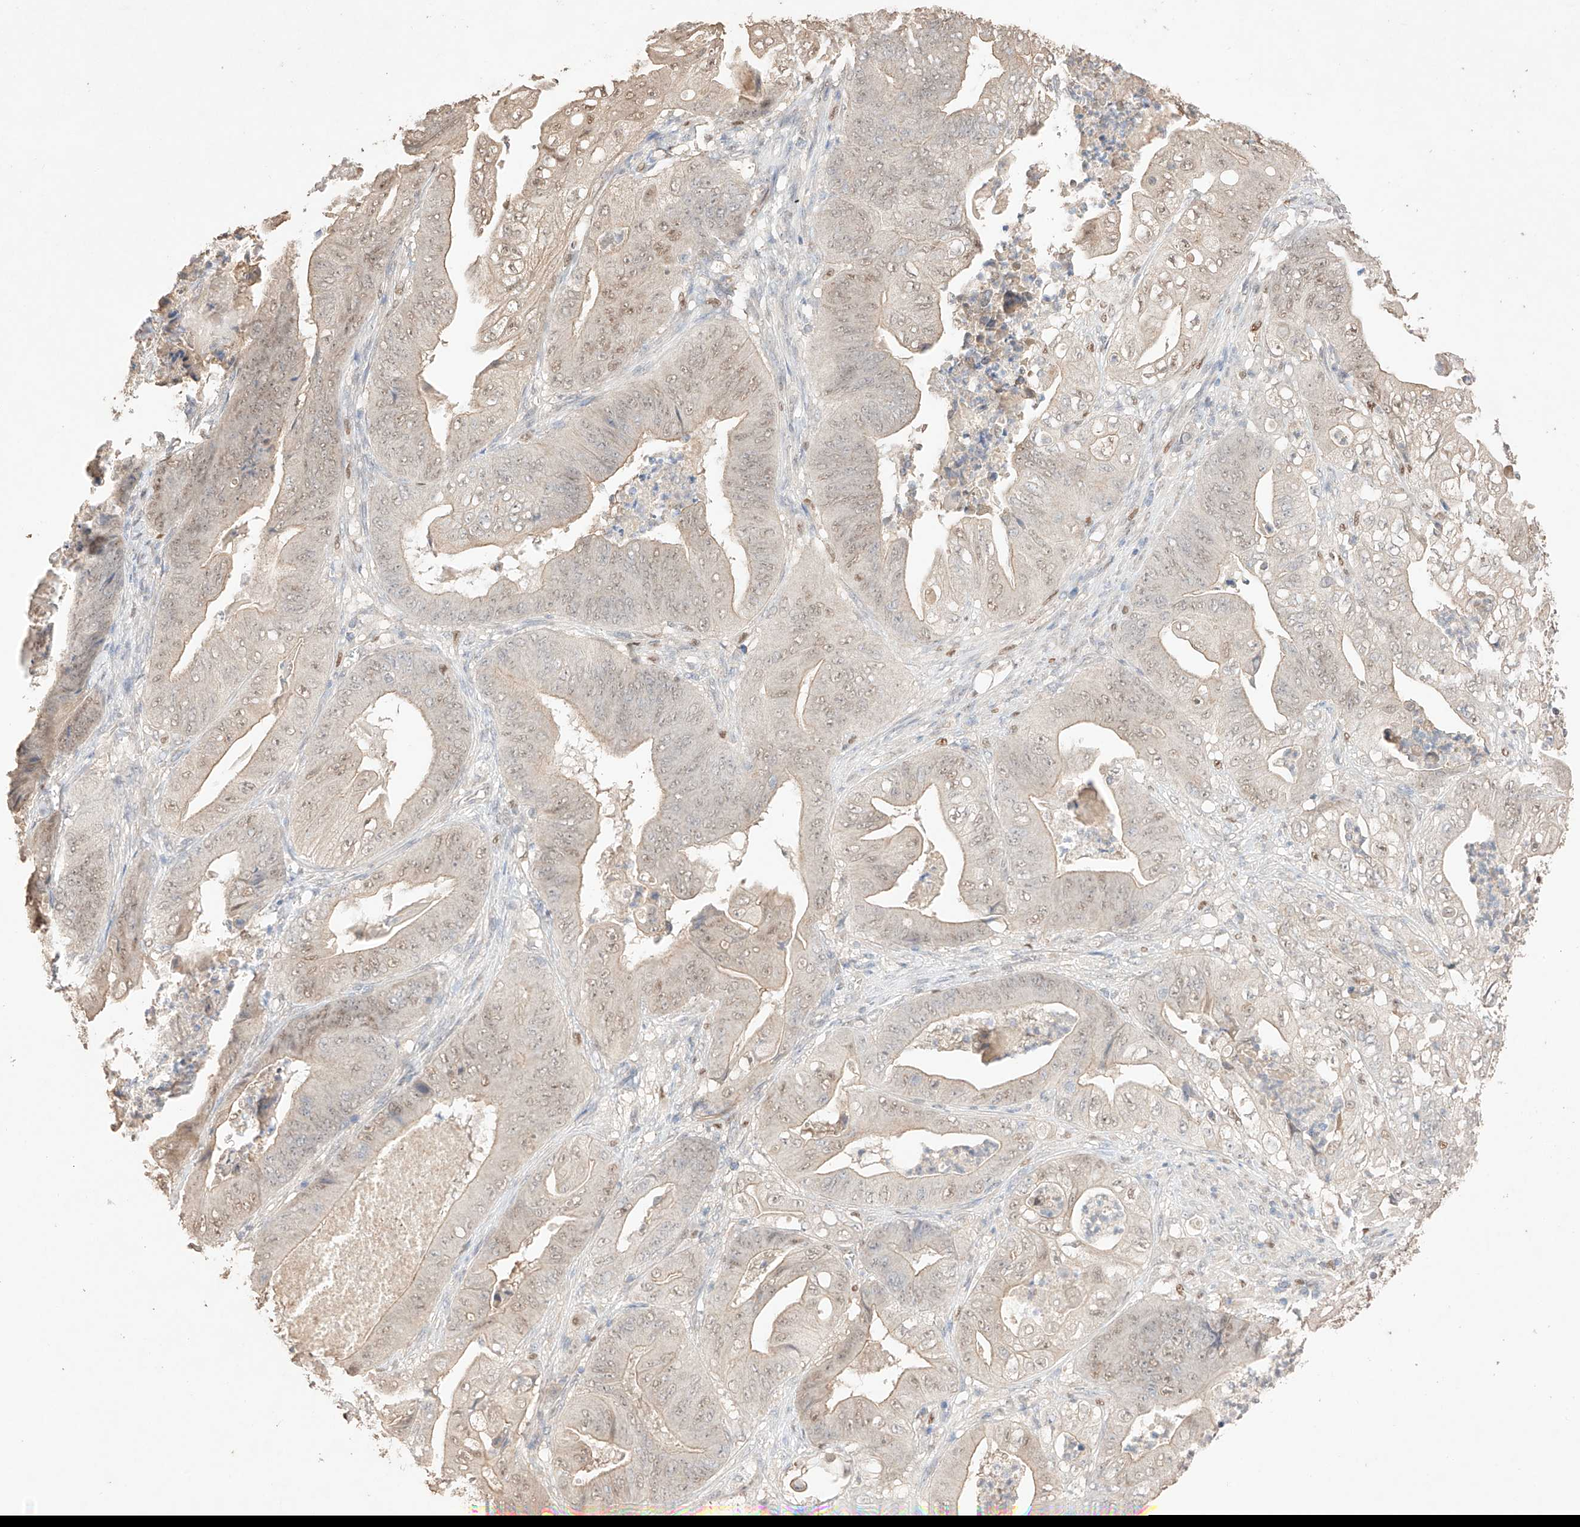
{"staining": {"intensity": "weak", "quantity": ">75%", "location": "cytoplasmic/membranous,nuclear"}, "tissue": "stomach cancer", "cell_type": "Tumor cells", "image_type": "cancer", "snomed": [{"axis": "morphology", "description": "Adenocarcinoma, NOS"}, {"axis": "topography", "description": "Stomach"}], "caption": "Adenocarcinoma (stomach) stained with DAB (3,3'-diaminobenzidine) immunohistochemistry demonstrates low levels of weak cytoplasmic/membranous and nuclear expression in approximately >75% of tumor cells. (Stains: DAB (3,3'-diaminobenzidine) in brown, nuclei in blue, Microscopy: brightfield microscopy at high magnification).", "gene": "APIP", "patient": {"sex": "female", "age": 73}}